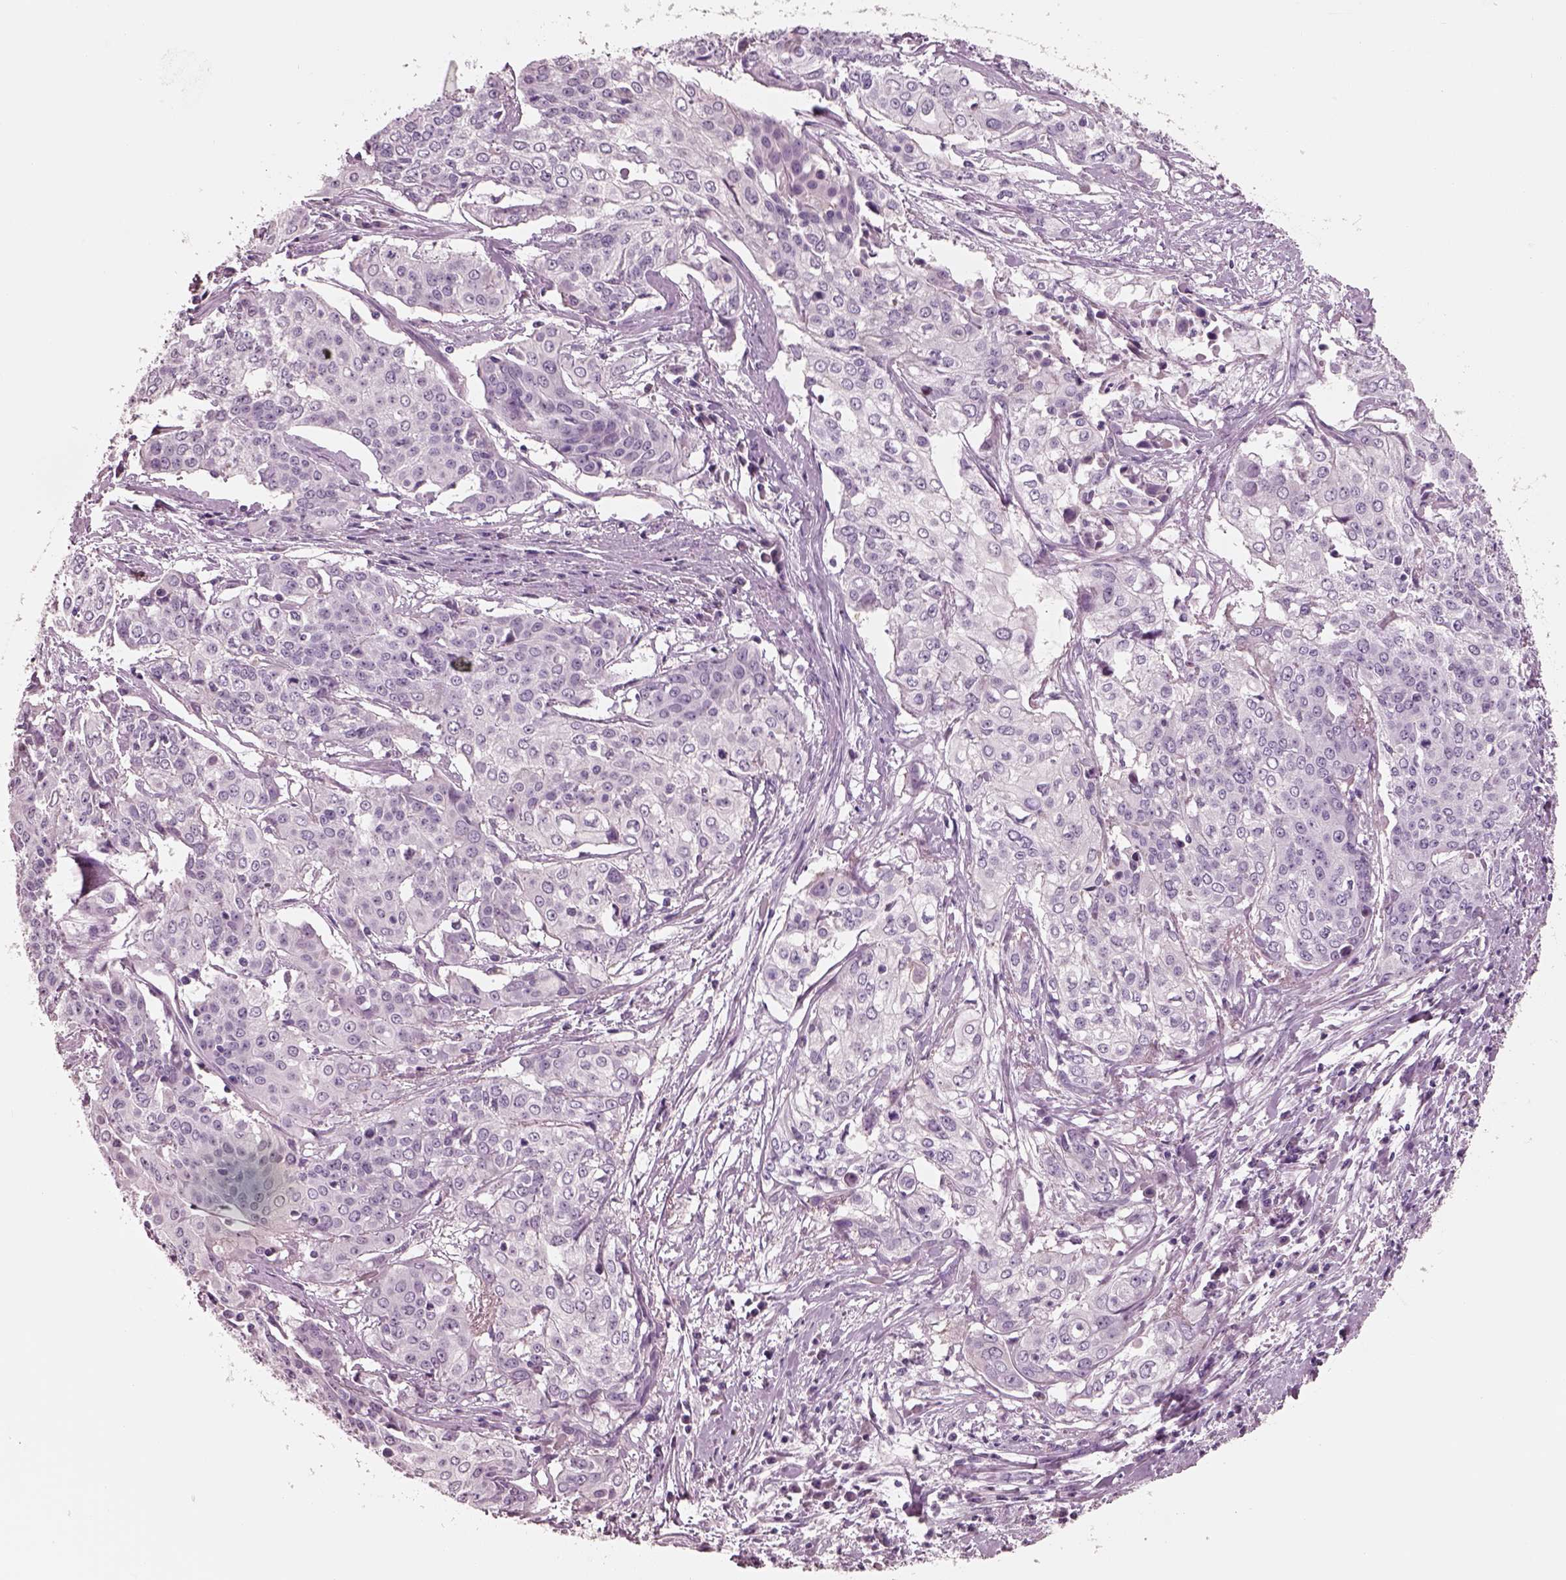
{"staining": {"intensity": "negative", "quantity": "none", "location": "none"}, "tissue": "cervical cancer", "cell_type": "Tumor cells", "image_type": "cancer", "snomed": [{"axis": "morphology", "description": "Squamous cell carcinoma, NOS"}, {"axis": "topography", "description": "Cervix"}], "caption": "A micrograph of cervical cancer (squamous cell carcinoma) stained for a protein exhibits no brown staining in tumor cells. (DAB (3,3'-diaminobenzidine) immunohistochemistry (IHC) with hematoxylin counter stain).", "gene": "IGLL1", "patient": {"sex": "female", "age": 39}}